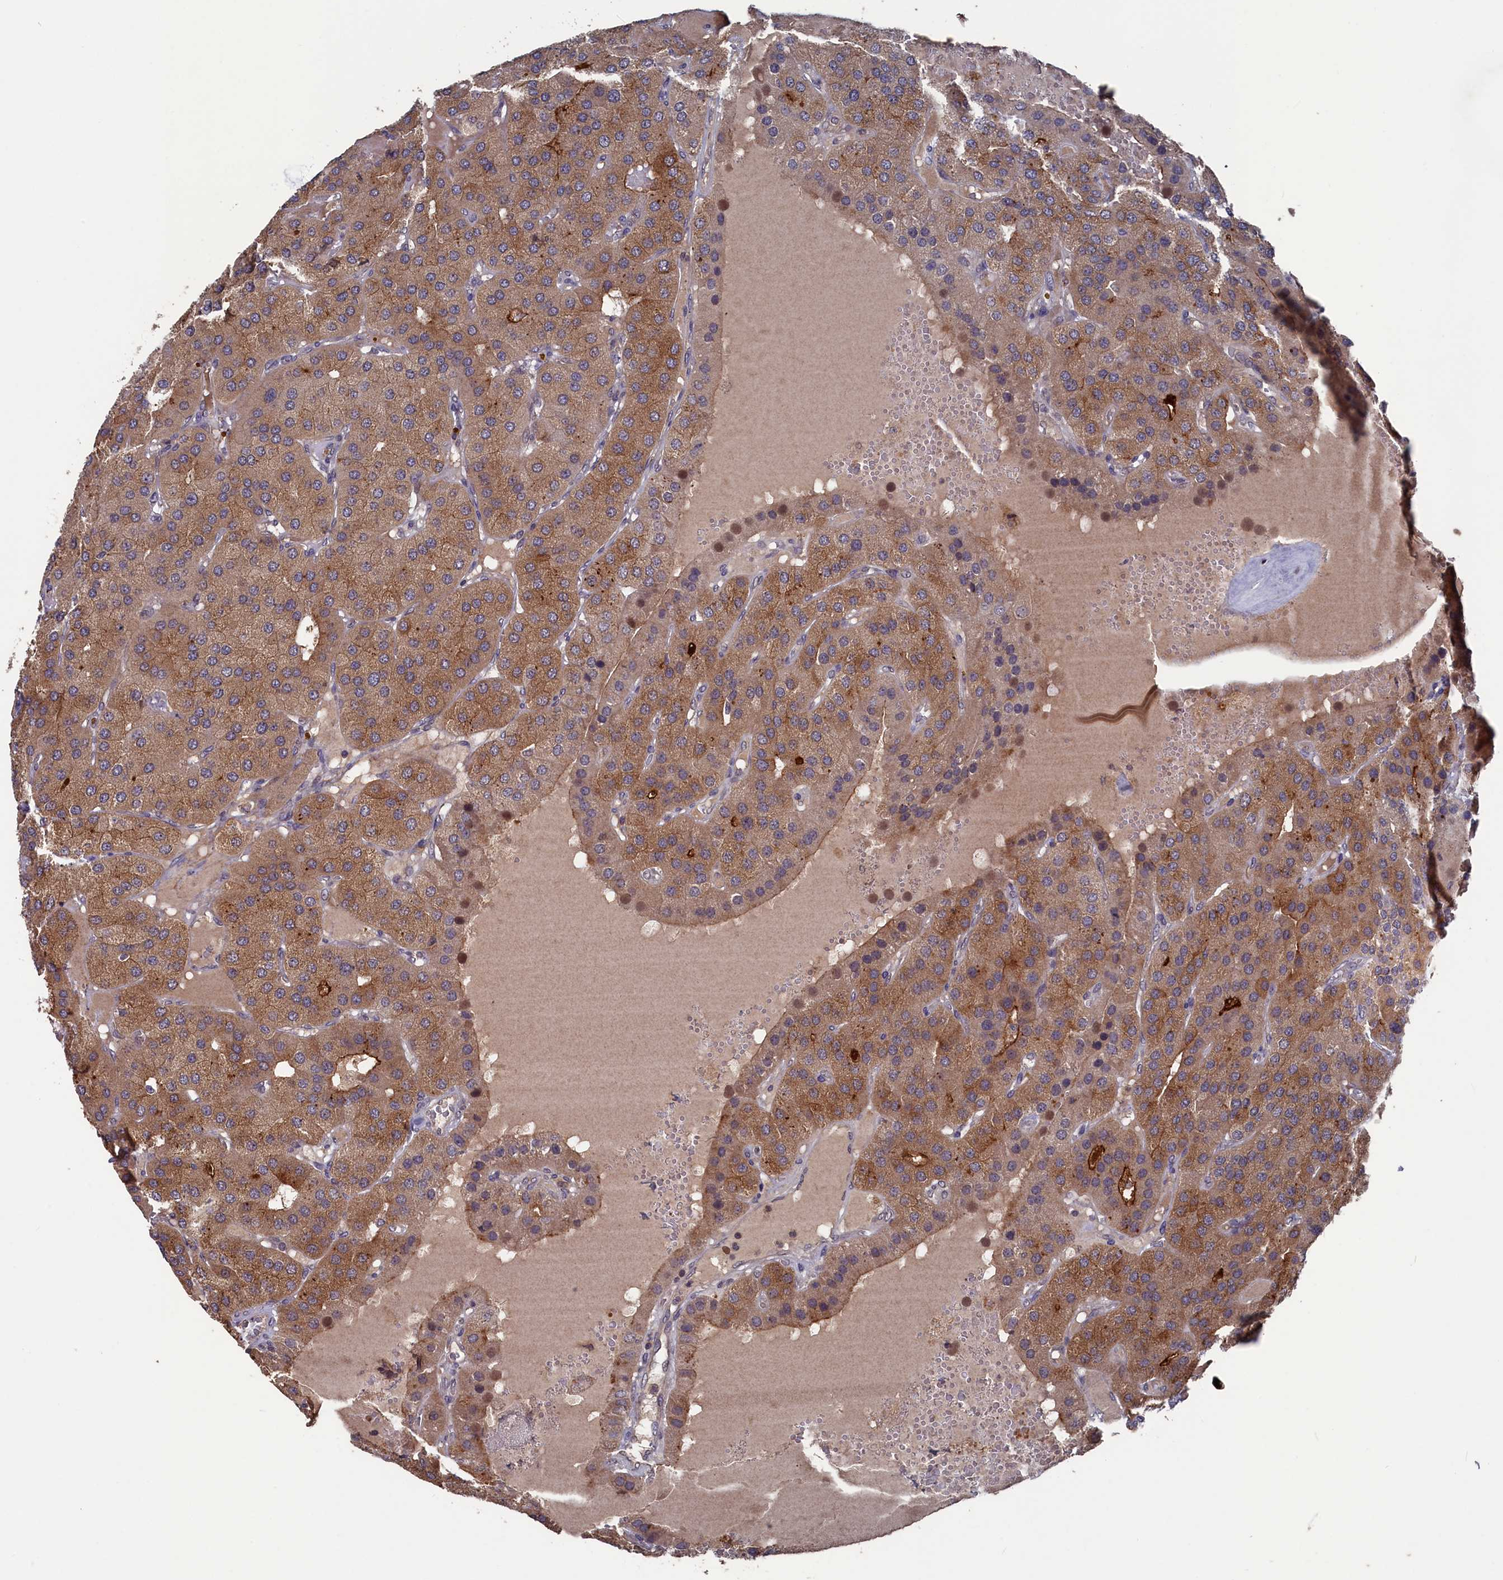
{"staining": {"intensity": "moderate", "quantity": ">75%", "location": "cytoplasmic/membranous"}, "tissue": "parathyroid gland", "cell_type": "Glandular cells", "image_type": "normal", "snomed": [{"axis": "morphology", "description": "Normal tissue, NOS"}, {"axis": "morphology", "description": "Adenoma, NOS"}, {"axis": "topography", "description": "Parathyroid gland"}], "caption": "Protein analysis of unremarkable parathyroid gland exhibits moderate cytoplasmic/membranous positivity in about >75% of glandular cells.", "gene": "TMC5", "patient": {"sex": "female", "age": 86}}